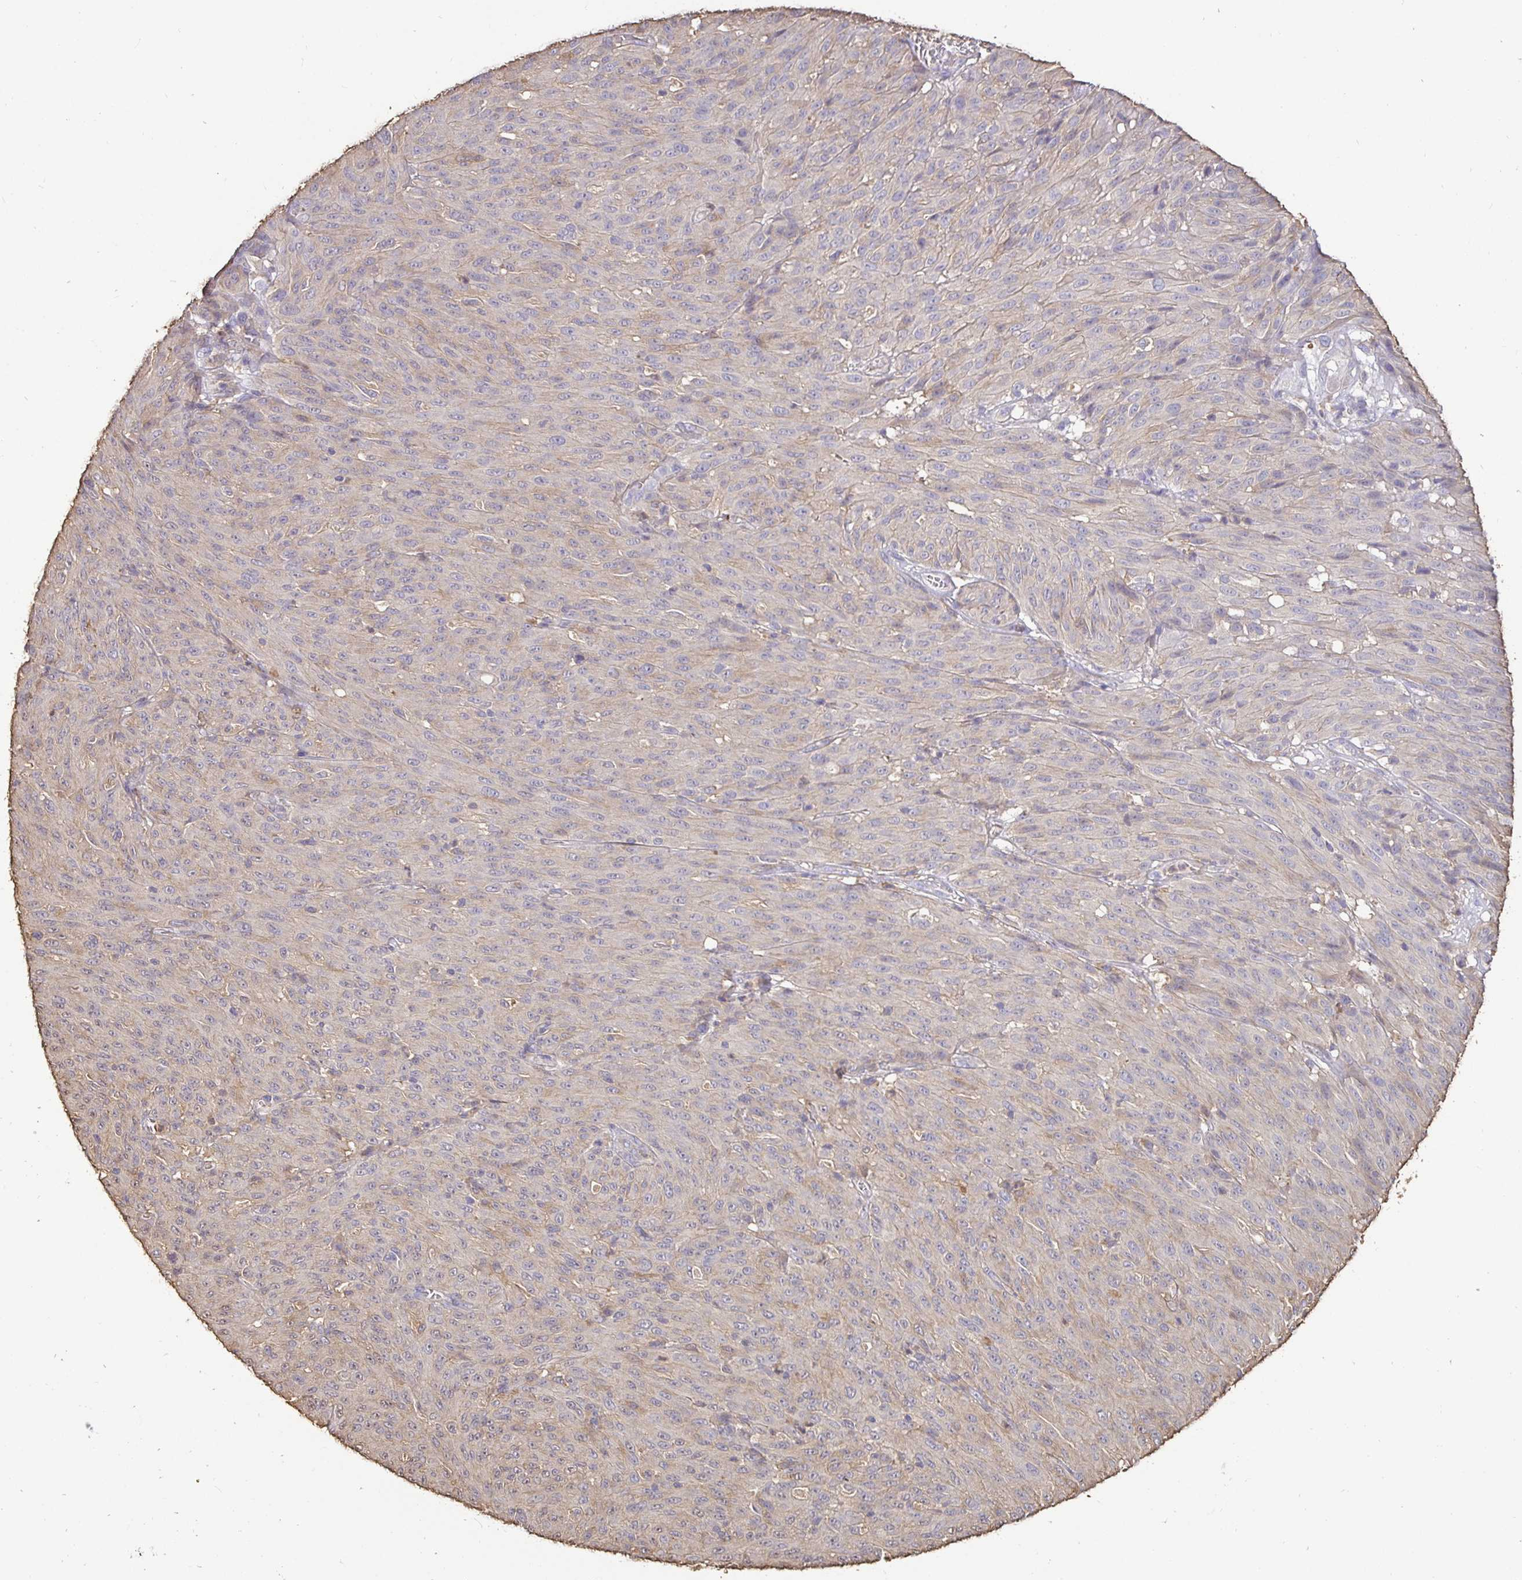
{"staining": {"intensity": "negative", "quantity": "none", "location": "none"}, "tissue": "melanoma", "cell_type": "Tumor cells", "image_type": "cancer", "snomed": [{"axis": "morphology", "description": "Malignant melanoma, NOS"}, {"axis": "topography", "description": "Skin"}], "caption": "There is no significant expression in tumor cells of malignant melanoma.", "gene": "MAPK8IP3", "patient": {"sex": "male", "age": 85}}